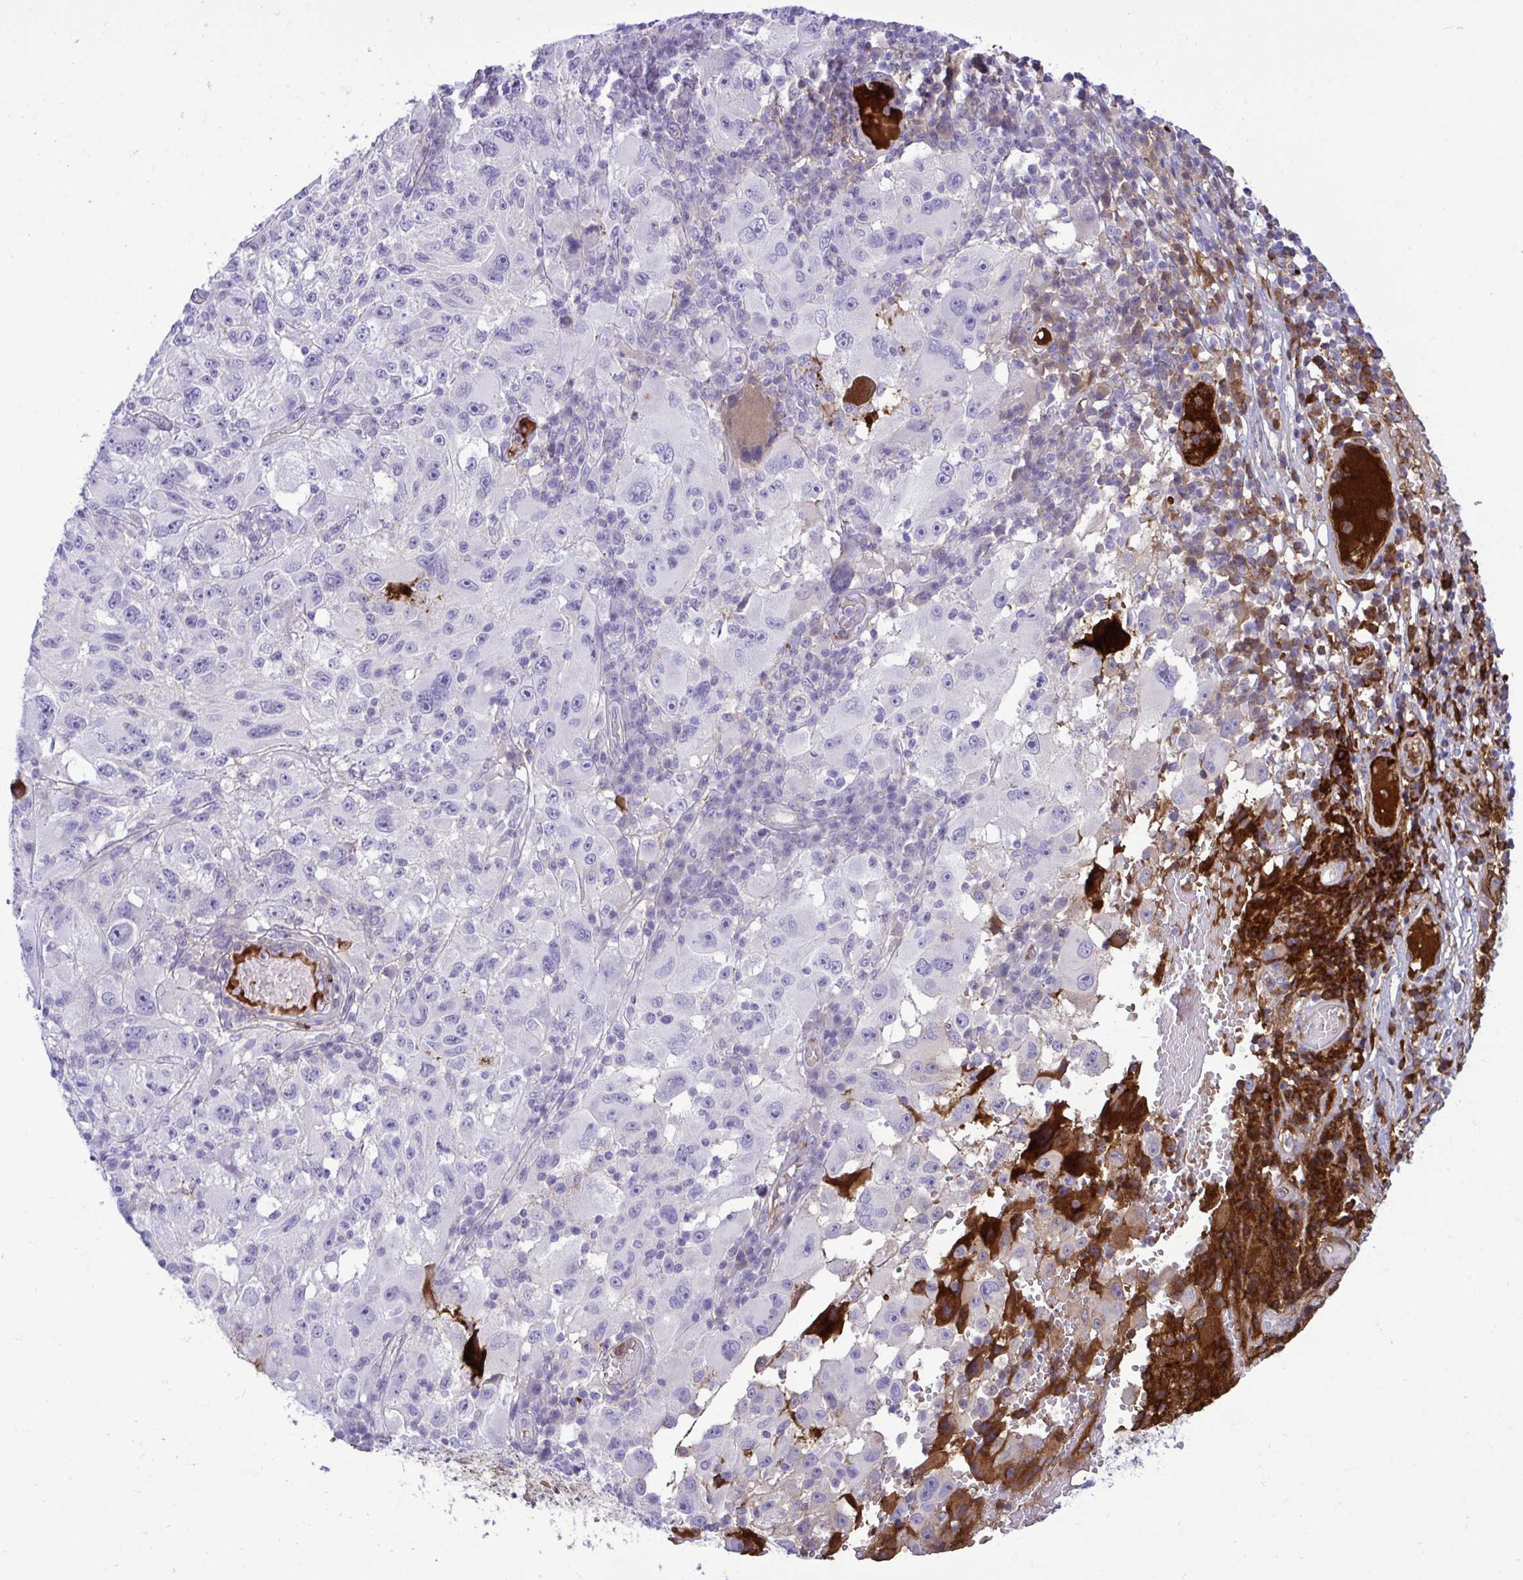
{"staining": {"intensity": "negative", "quantity": "none", "location": "none"}, "tissue": "melanoma", "cell_type": "Tumor cells", "image_type": "cancer", "snomed": [{"axis": "morphology", "description": "Malignant melanoma, NOS"}, {"axis": "topography", "description": "Skin"}], "caption": "Protein analysis of melanoma reveals no significant positivity in tumor cells. The staining was performed using DAB to visualize the protein expression in brown, while the nuclei were stained in blue with hematoxylin (Magnification: 20x).", "gene": "F2", "patient": {"sex": "female", "age": 71}}